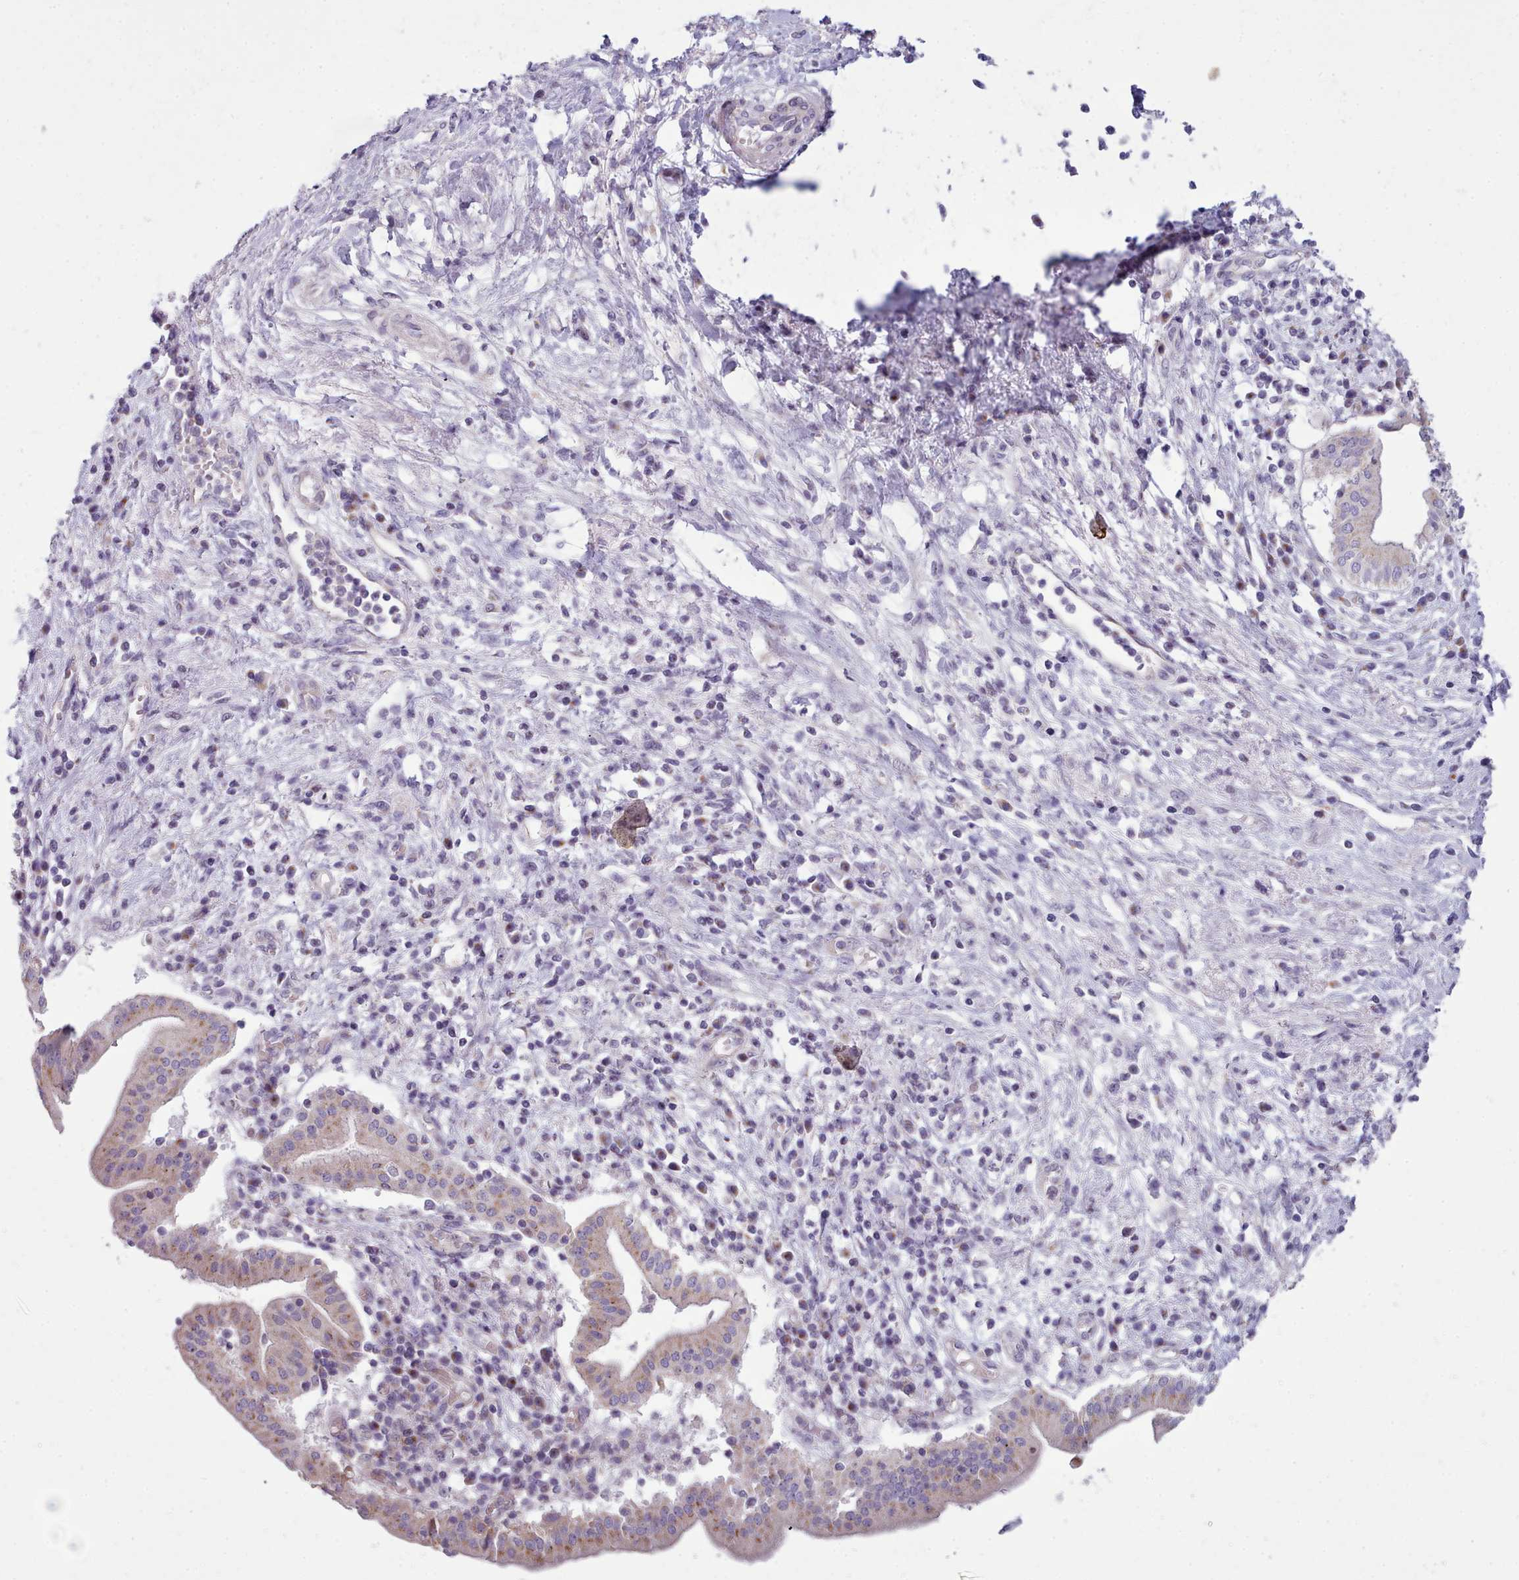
{"staining": {"intensity": "weak", "quantity": "25%-75%", "location": "cytoplasmic/membranous"}, "tissue": "pancreatic cancer", "cell_type": "Tumor cells", "image_type": "cancer", "snomed": [{"axis": "morphology", "description": "Adenocarcinoma, NOS"}, {"axis": "topography", "description": "Pancreas"}], "caption": "Weak cytoplasmic/membranous expression is identified in about 25%-75% of tumor cells in pancreatic adenocarcinoma.", "gene": "SLC52A3", "patient": {"sex": "male", "age": 68}}